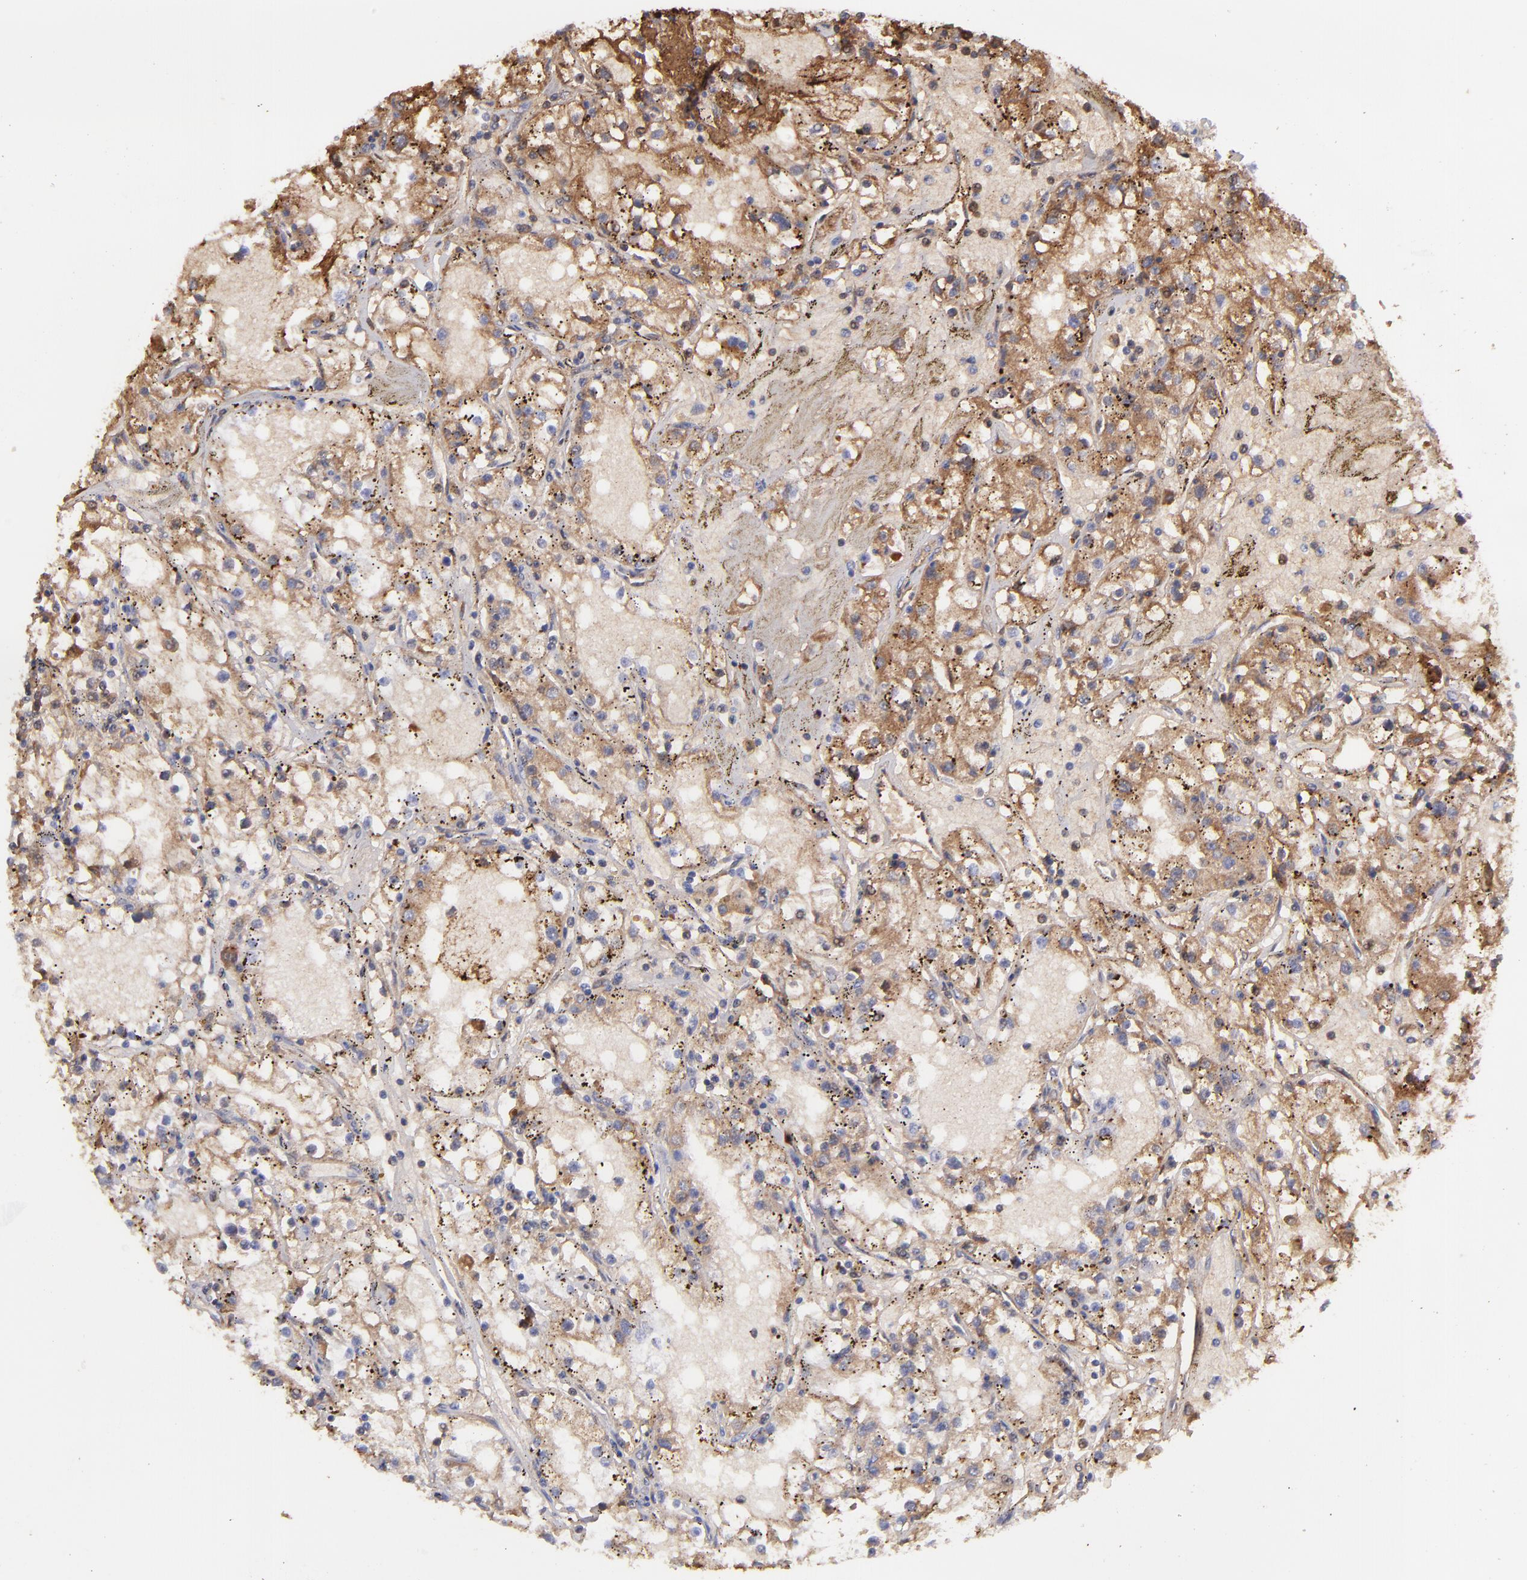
{"staining": {"intensity": "moderate", "quantity": "25%-75%", "location": "cytoplasmic/membranous"}, "tissue": "renal cancer", "cell_type": "Tumor cells", "image_type": "cancer", "snomed": [{"axis": "morphology", "description": "Adenocarcinoma, NOS"}, {"axis": "topography", "description": "Kidney"}], "caption": "Approximately 25%-75% of tumor cells in renal adenocarcinoma show moderate cytoplasmic/membranous protein expression as visualized by brown immunohistochemical staining.", "gene": "FGB", "patient": {"sex": "male", "age": 56}}